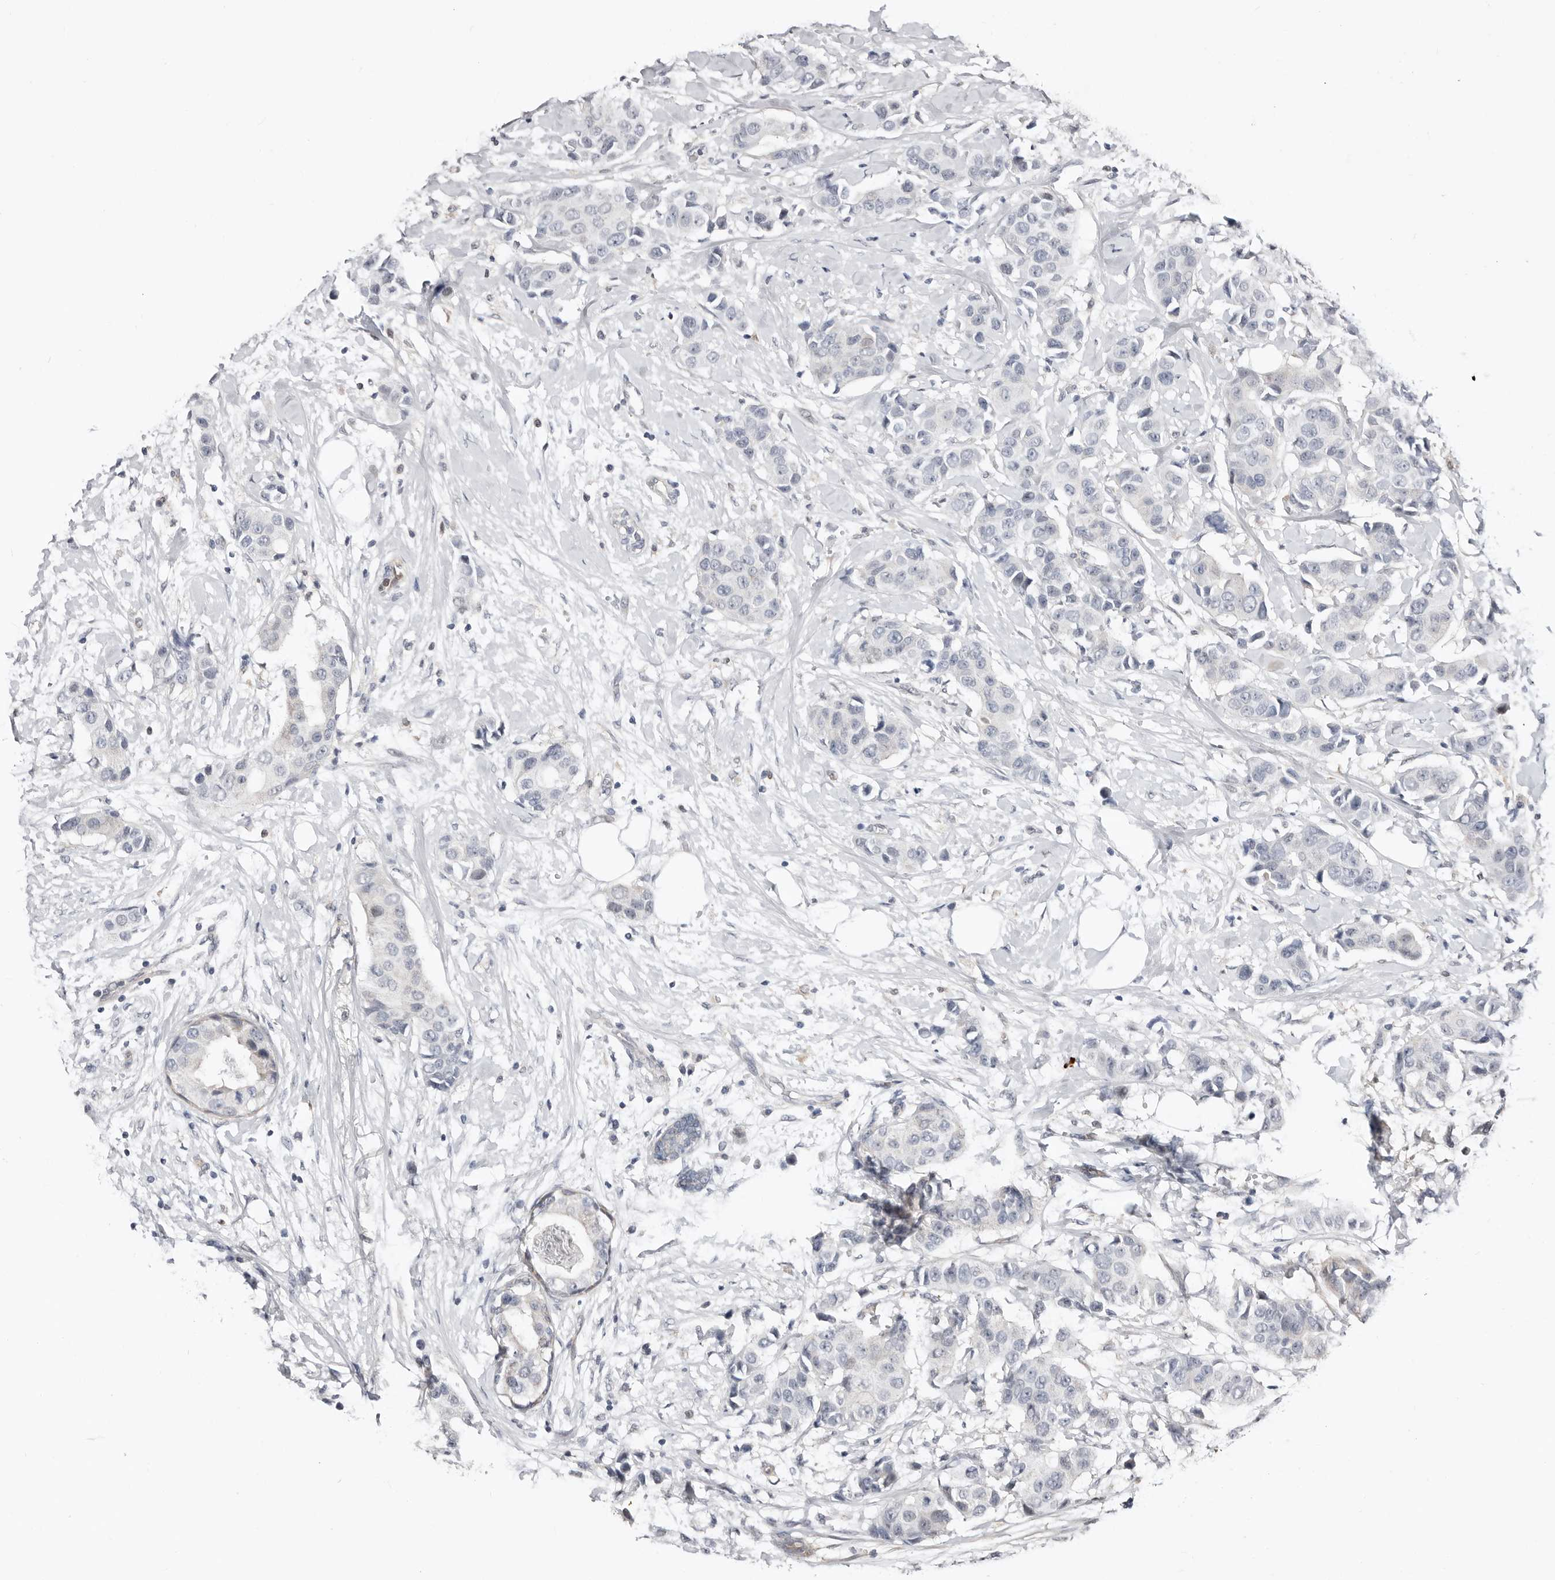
{"staining": {"intensity": "negative", "quantity": "none", "location": "none"}, "tissue": "breast cancer", "cell_type": "Tumor cells", "image_type": "cancer", "snomed": [{"axis": "morphology", "description": "Normal tissue, NOS"}, {"axis": "morphology", "description": "Duct carcinoma"}, {"axis": "topography", "description": "Breast"}], "caption": "Immunohistochemistry (IHC) of breast cancer shows no staining in tumor cells. (DAB (3,3'-diaminobenzidine) immunohistochemistry visualized using brightfield microscopy, high magnification).", "gene": "ASRGL1", "patient": {"sex": "female", "age": 39}}